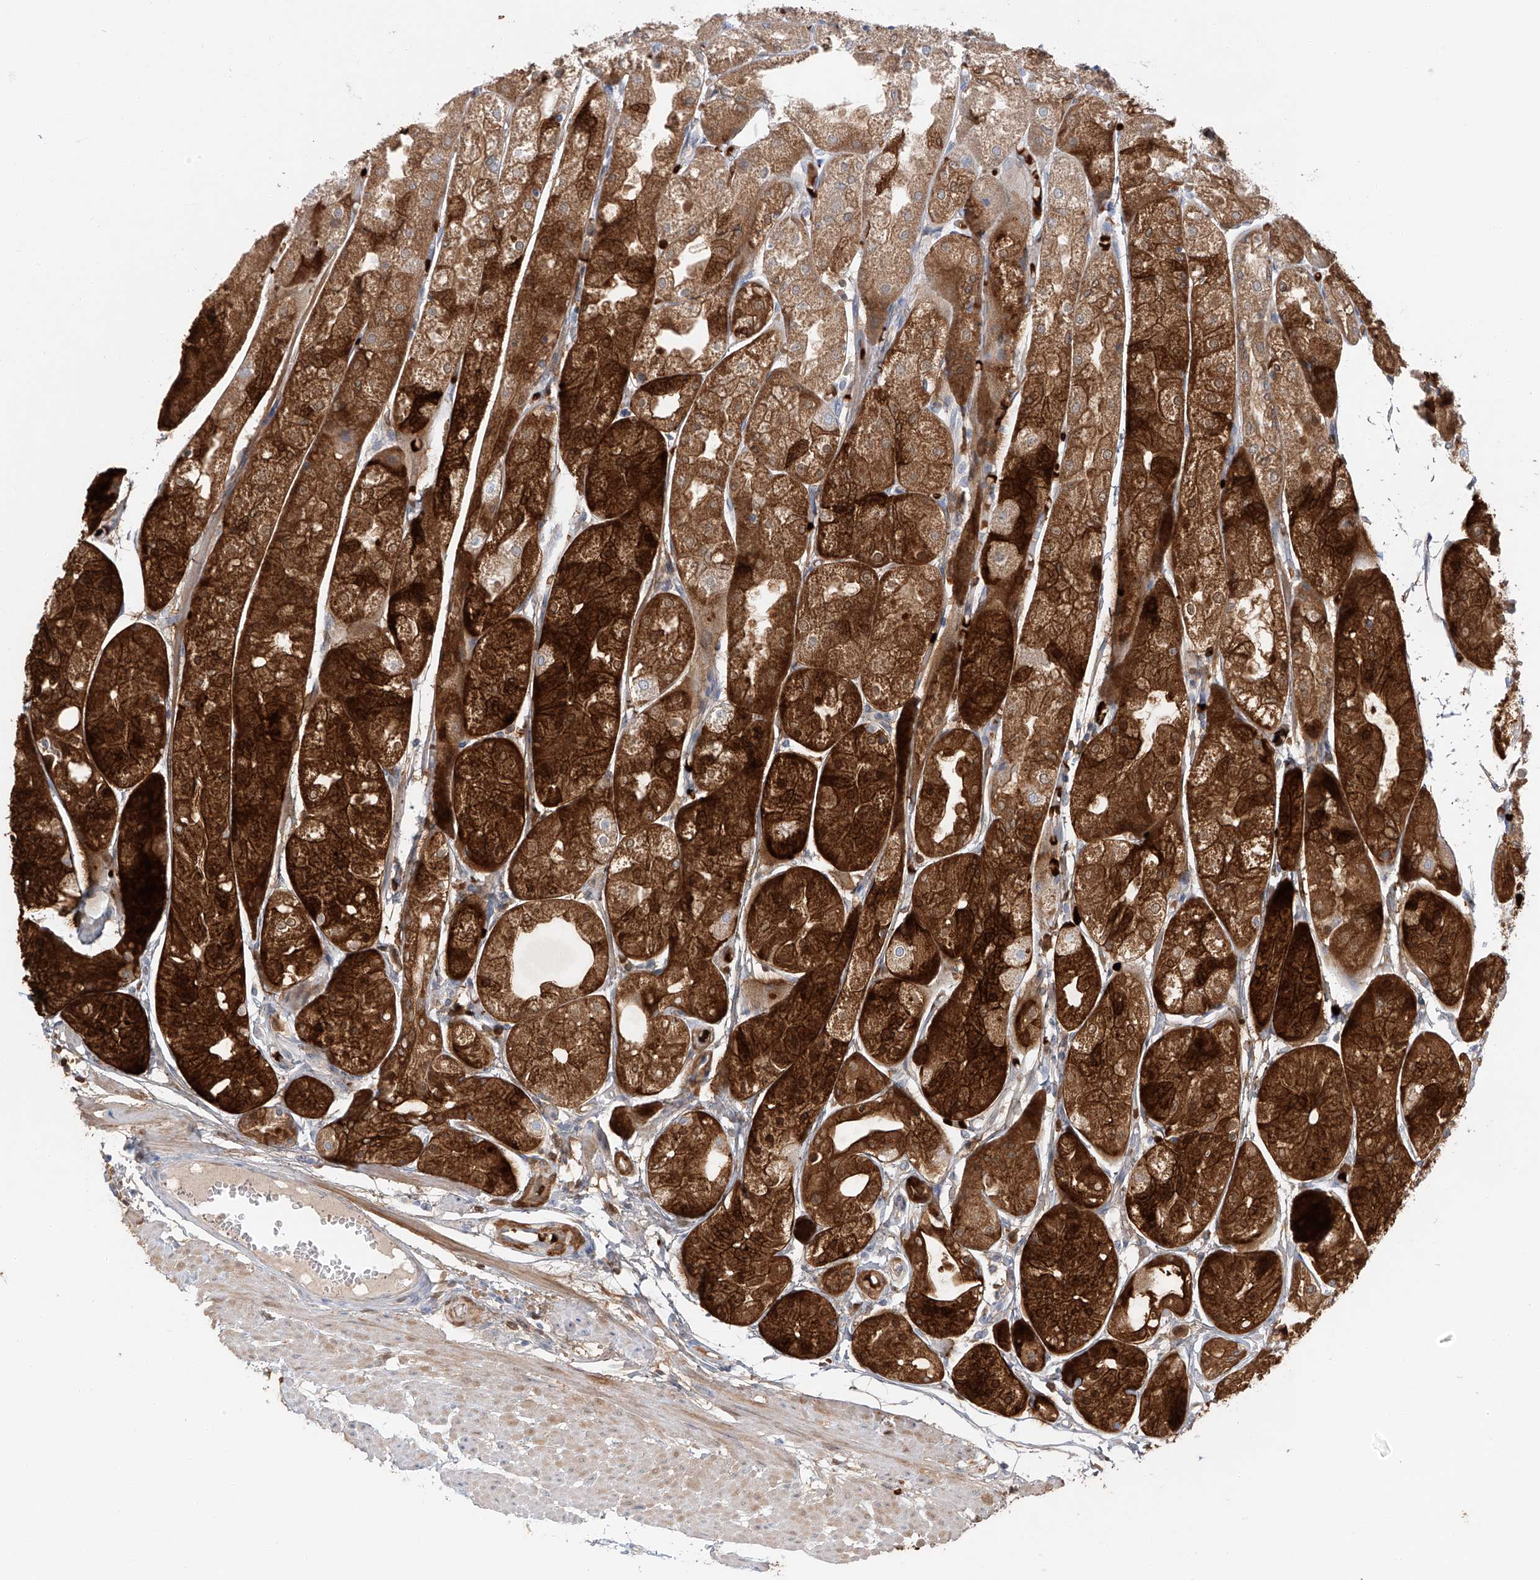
{"staining": {"intensity": "strong", "quantity": ">75%", "location": "cytoplasmic/membranous"}, "tissue": "stomach", "cell_type": "Glandular cells", "image_type": "normal", "snomed": [{"axis": "morphology", "description": "Normal tissue, NOS"}, {"axis": "topography", "description": "Stomach, upper"}], "caption": "This photomicrograph demonstrates IHC staining of normal human stomach, with high strong cytoplasmic/membranous expression in about >75% of glandular cells.", "gene": "PGC", "patient": {"sex": "male", "age": 72}}